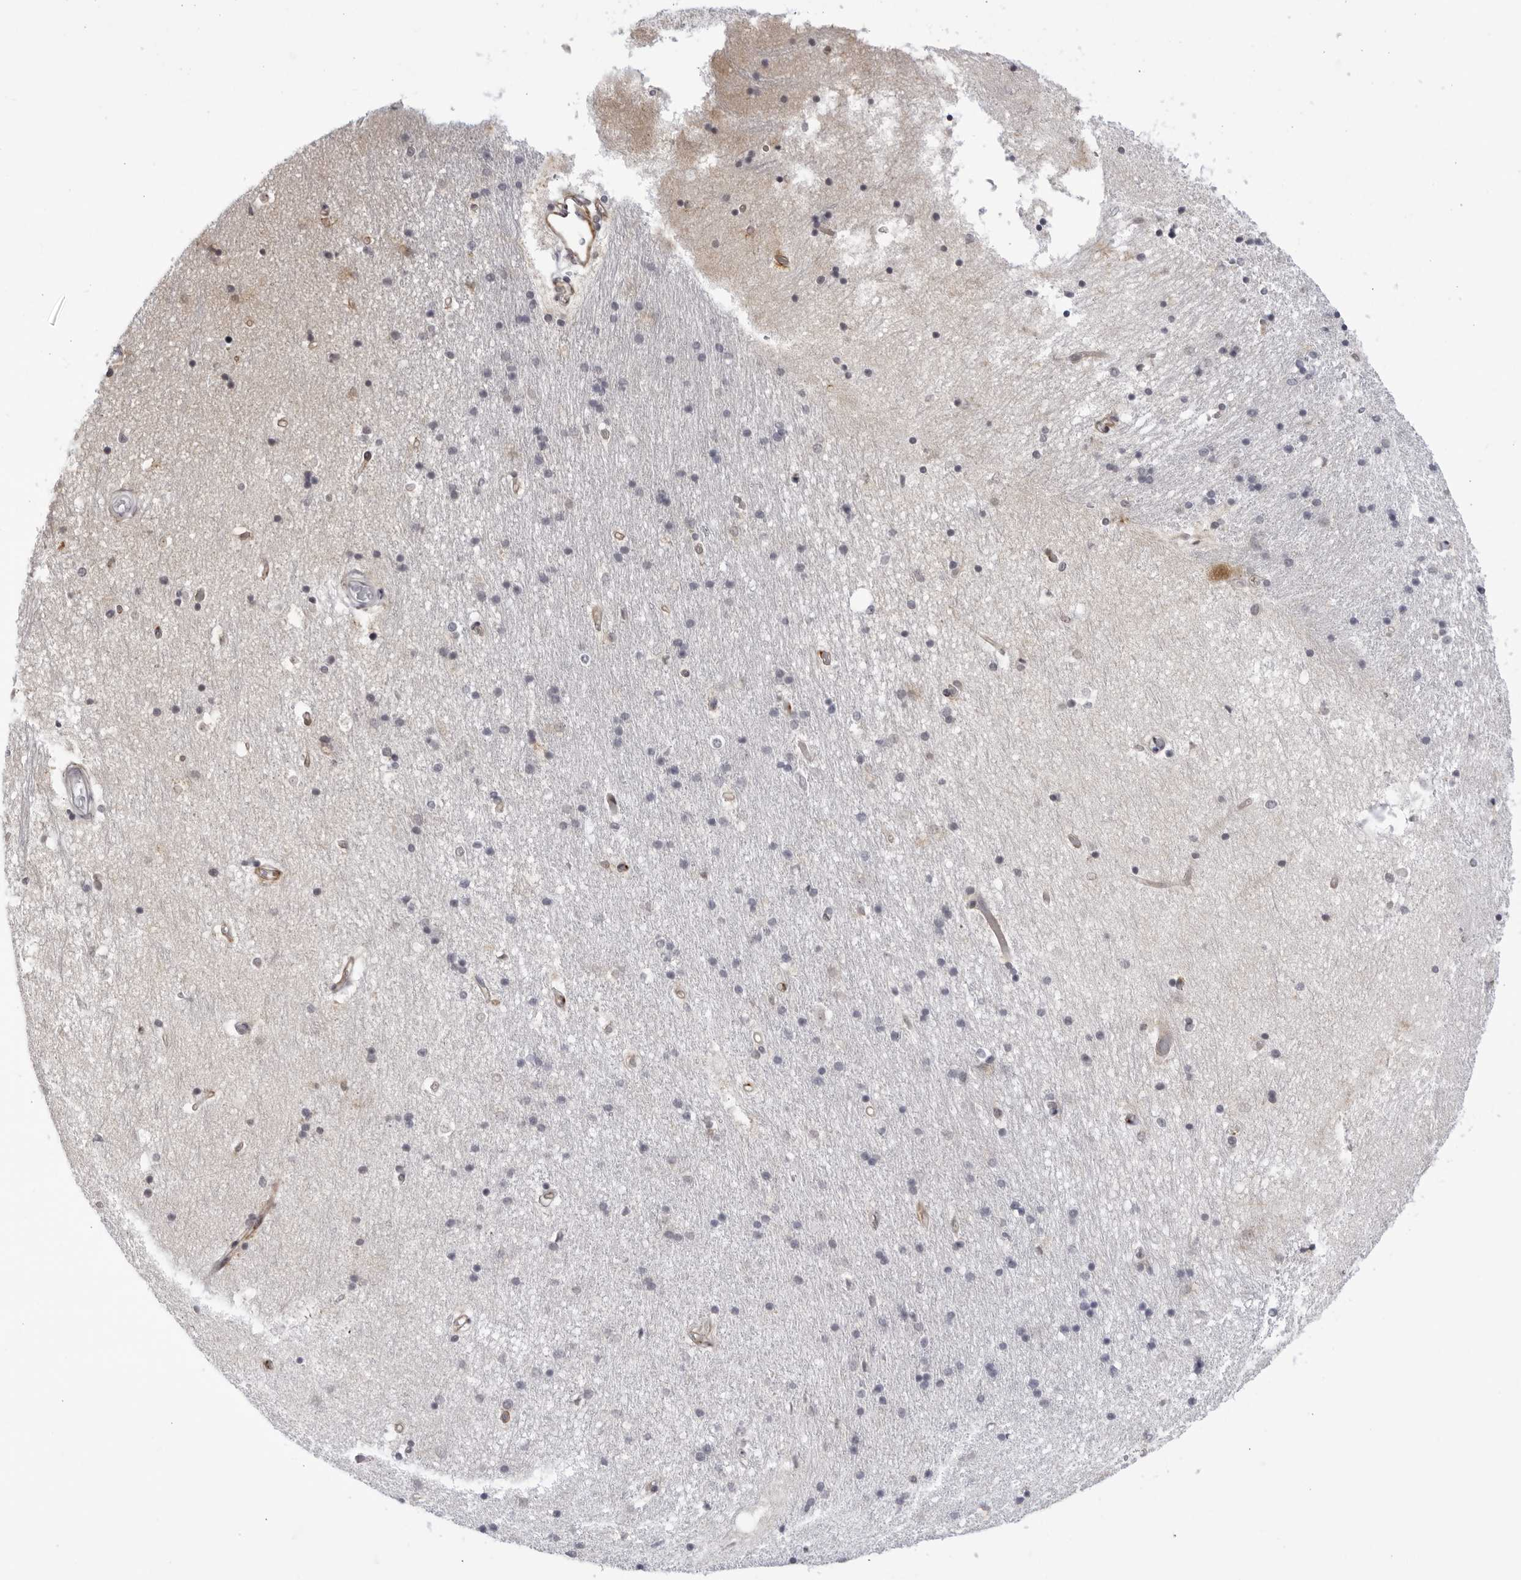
{"staining": {"intensity": "negative", "quantity": "none", "location": "none"}, "tissue": "hippocampus", "cell_type": "Glial cells", "image_type": "normal", "snomed": [{"axis": "morphology", "description": "Normal tissue, NOS"}, {"axis": "topography", "description": "Hippocampus"}], "caption": "Photomicrograph shows no protein positivity in glial cells of benign hippocampus. (DAB (3,3'-diaminobenzidine) immunohistochemistry with hematoxylin counter stain).", "gene": "CNBD1", "patient": {"sex": "male", "age": 45}}